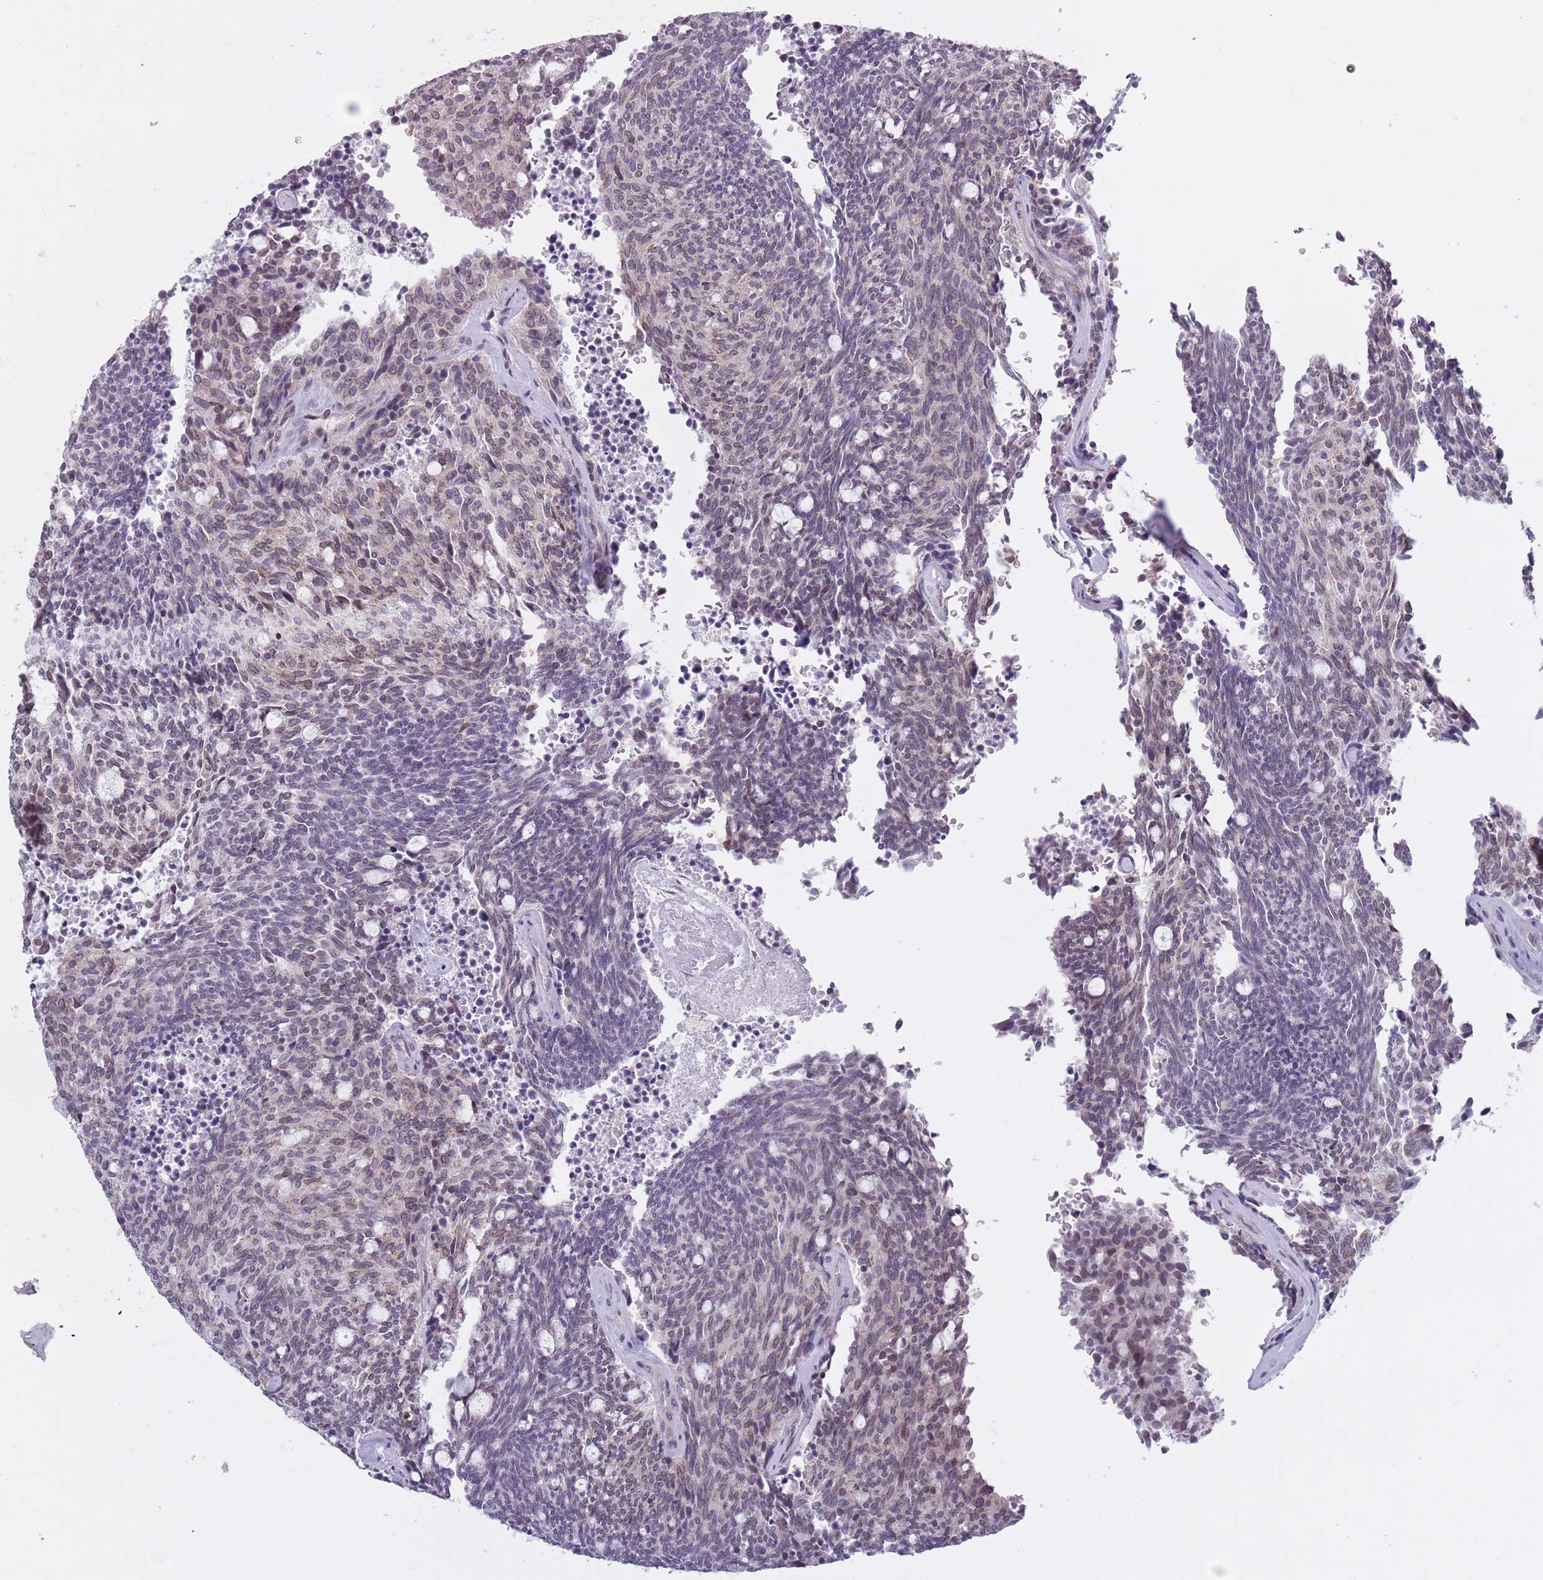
{"staining": {"intensity": "weak", "quantity": "<25%", "location": "cytoplasmic/membranous"}, "tissue": "carcinoid", "cell_type": "Tumor cells", "image_type": "cancer", "snomed": [{"axis": "morphology", "description": "Carcinoid, malignant, NOS"}, {"axis": "topography", "description": "Pancreas"}], "caption": "Micrograph shows no significant protein expression in tumor cells of malignant carcinoid.", "gene": "ZKSCAN2", "patient": {"sex": "female", "age": 54}}